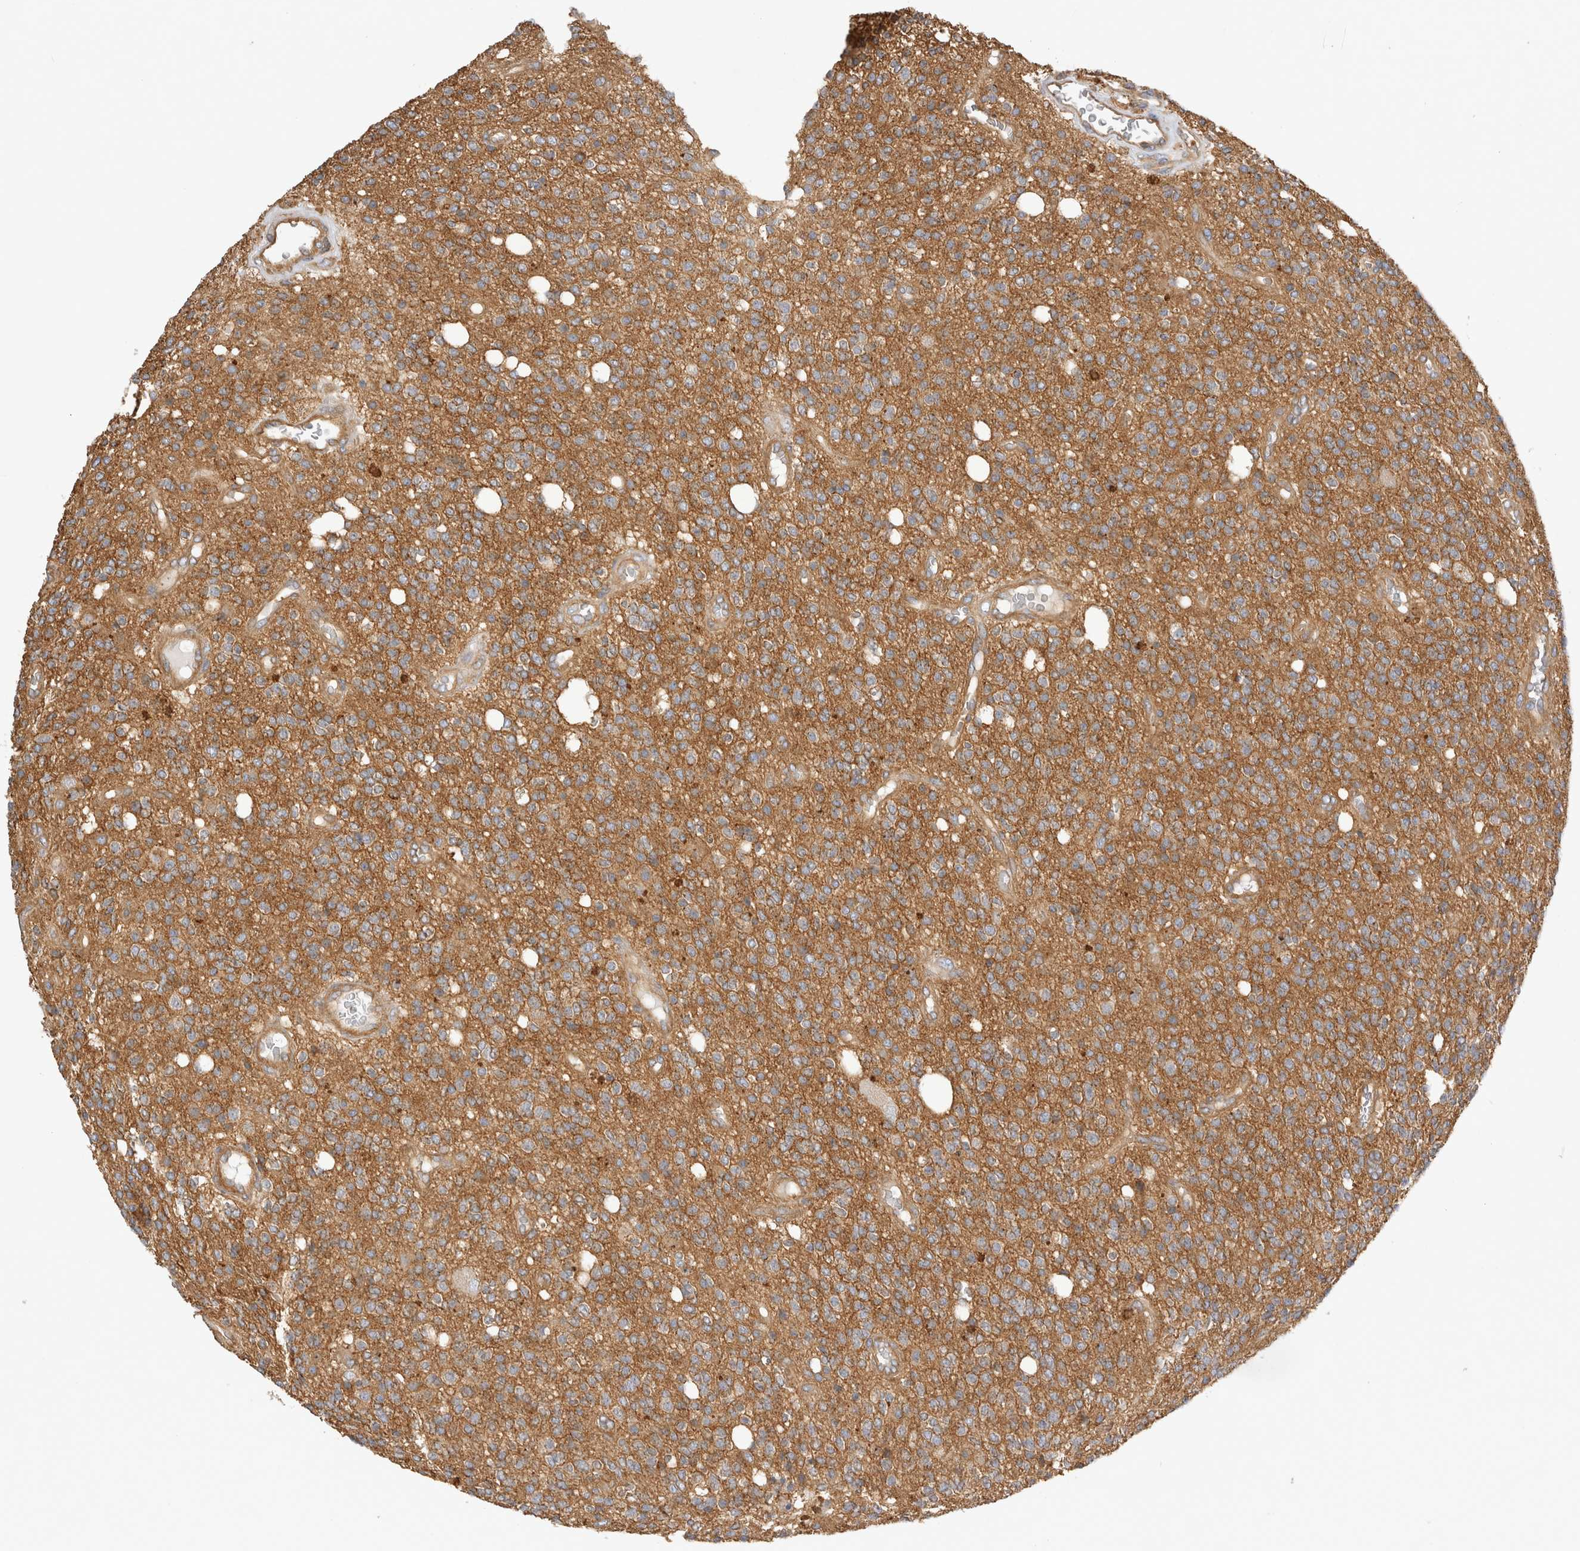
{"staining": {"intensity": "moderate", "quantity": ">75%", "location": "cytoplasmic/membranous"}, "tissue": "glioma", "cell_type": "Tumor cells", "image_type": "cancer", "snomed": [{"axis": "morphology", "description": "Glioma, malignant, High grade"}, {"axis": "topography", "description": "Brain"}], "caption": "Brown immunohistochemical staining in high-grade glioma (malignant) reveals moderate cytoplasmic/membranous positivity in approximately >75% of tumor cells.", "gene": "CHMP6", "patient": {"sex": "male", "age": 34}}